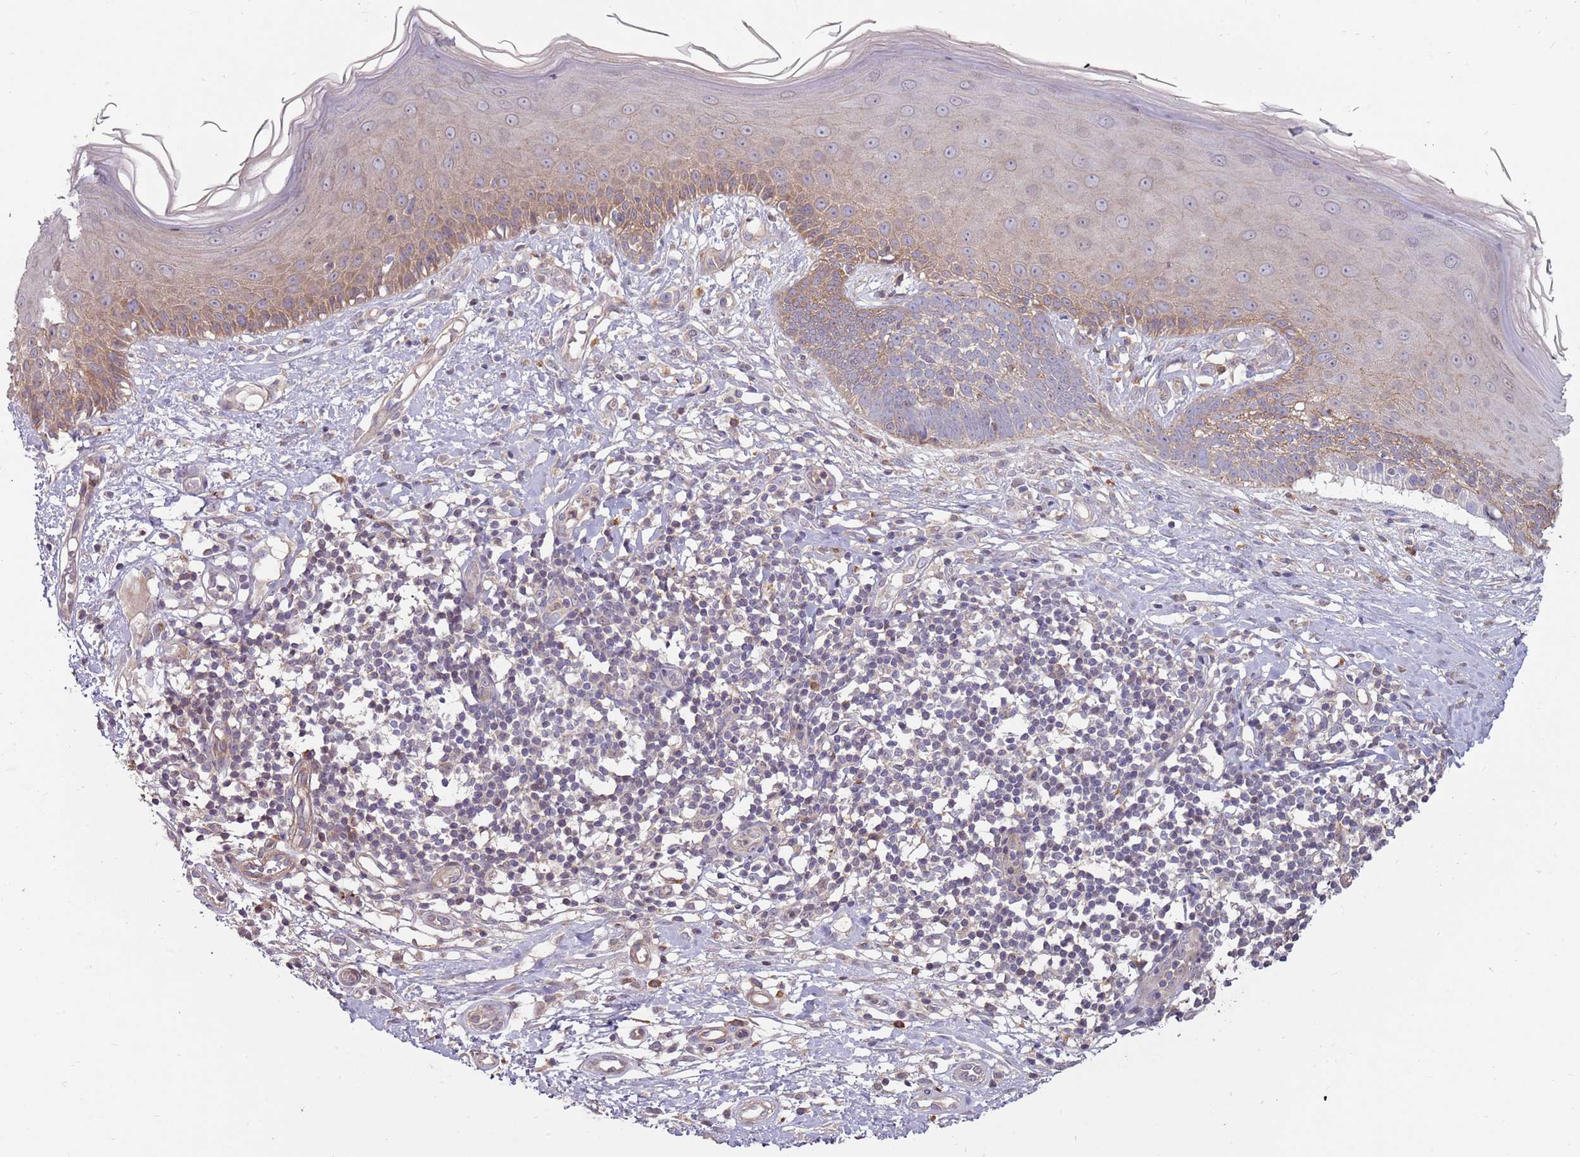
{"staining": {"intensity": "weak", "quantity": "<25%", "location": "cytoplasmic/membranous"}, "tissue": "skin cancer", "cell_type": "Tumor cells", "image_type": "cancer", "snomed": [{"axis": "morphology", "description": "Basal cell carcinoma"}, {"axis": "topography", "description": "Skin"}], "caption": "This is an immunohistochemistry photomicrograph of skin cancer. There is no positivity in tumor cells.", "gene": "SPATA31D1", "patient": {"sex": "male", "age": 78}}